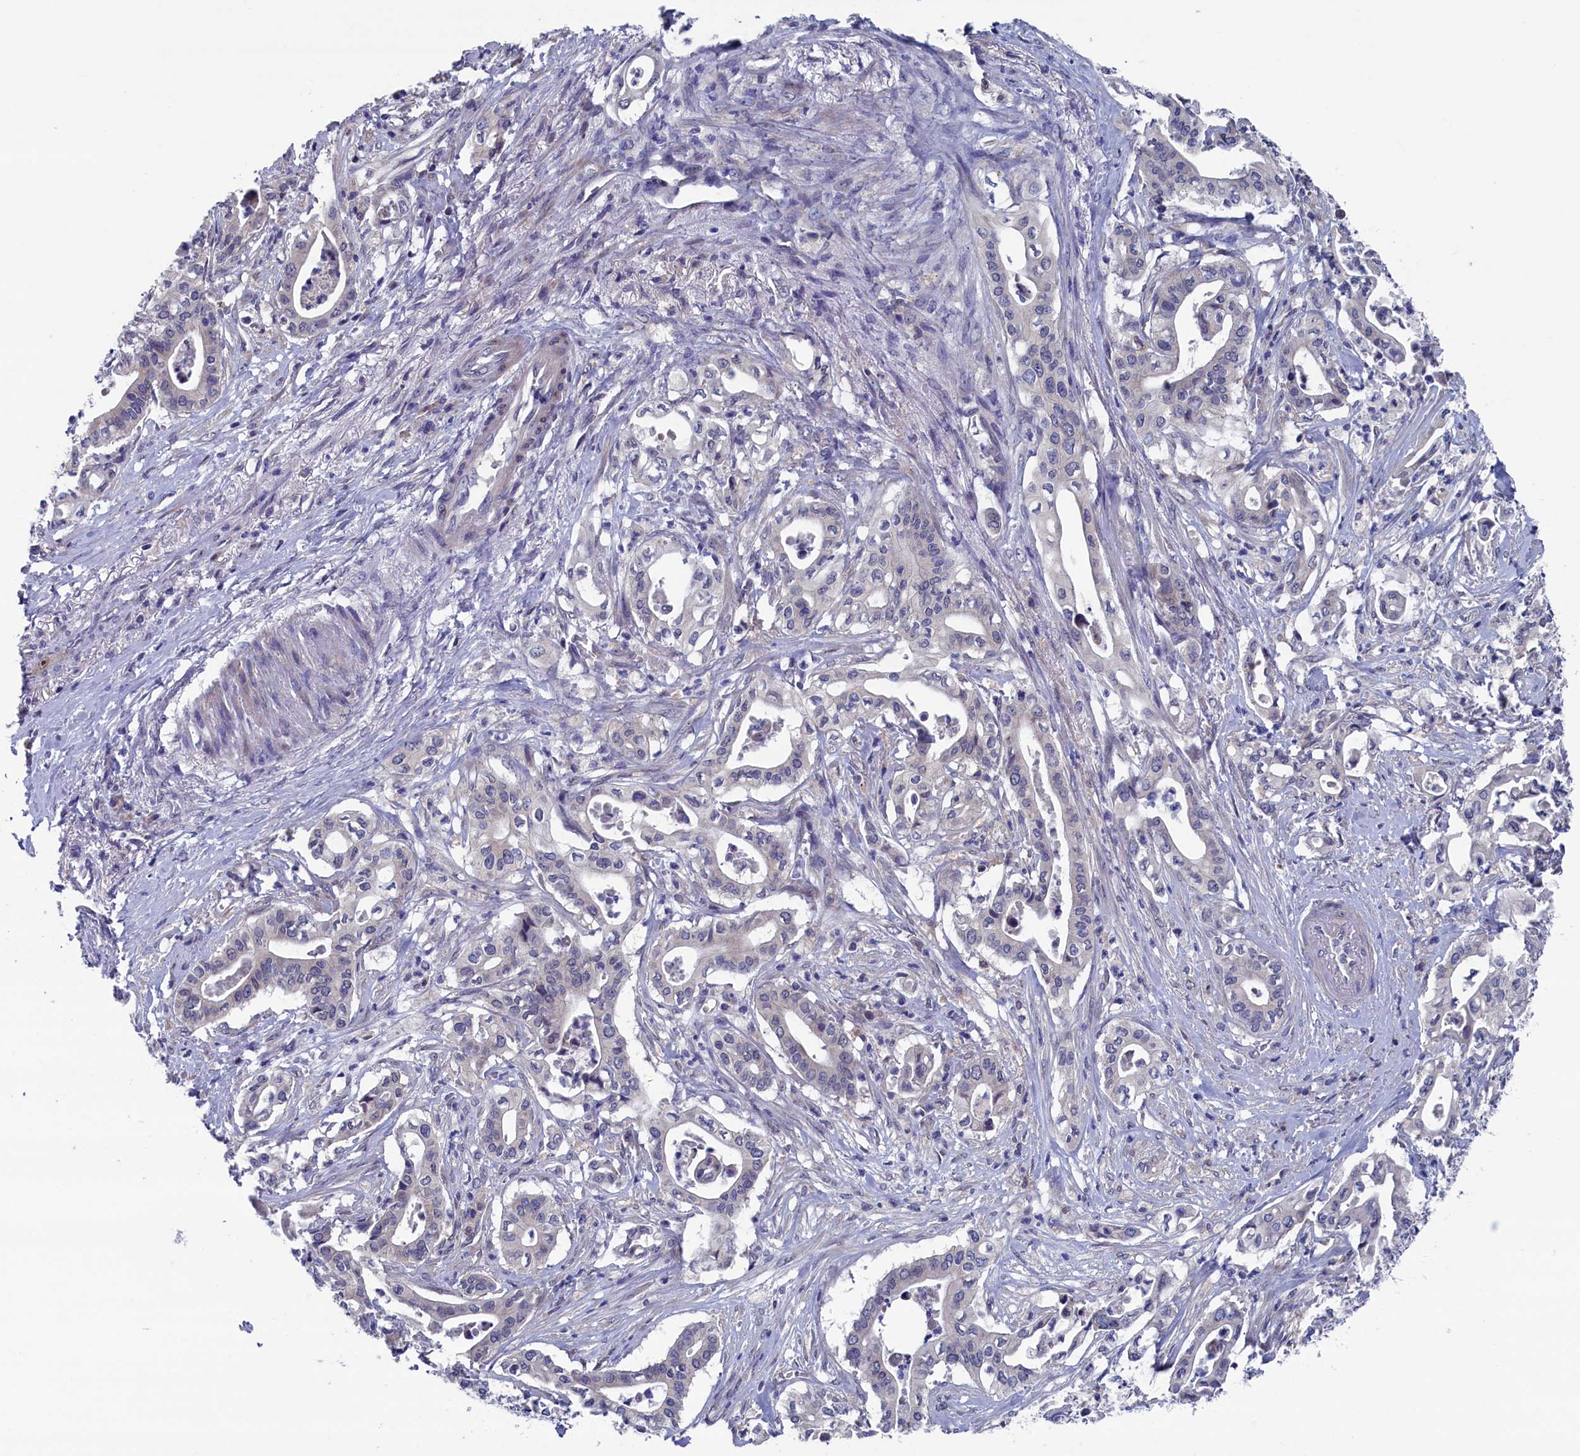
{"staining": {"intensity": "moderate", "quantity": "<25%", "location": "cytoplasmic/membranous"}, "tissue": "pancreatic cancer", "cell_type": "Tumor cells", "image_type": "cancer", "snomed": [{"axis": "morphology", "description": "Adenocarcinoma, NOS"}, {"axis": "topography", "description": "Pancreas"}], "caption": "Pancreatic cancer (adenocarcinoma) was stained to show a protein in brown. There is low levels of moderate cytoplasmic/membranous staining in approximately <25% of tumor cells. Using DAB (3,3'-diaminobenzidine) (brown) and hematoxylin (blue) stains, captured at high magnification using brightfield microscopy.", "gene": "SPATA13", "patient": {"sex": "female", "age": 77}}